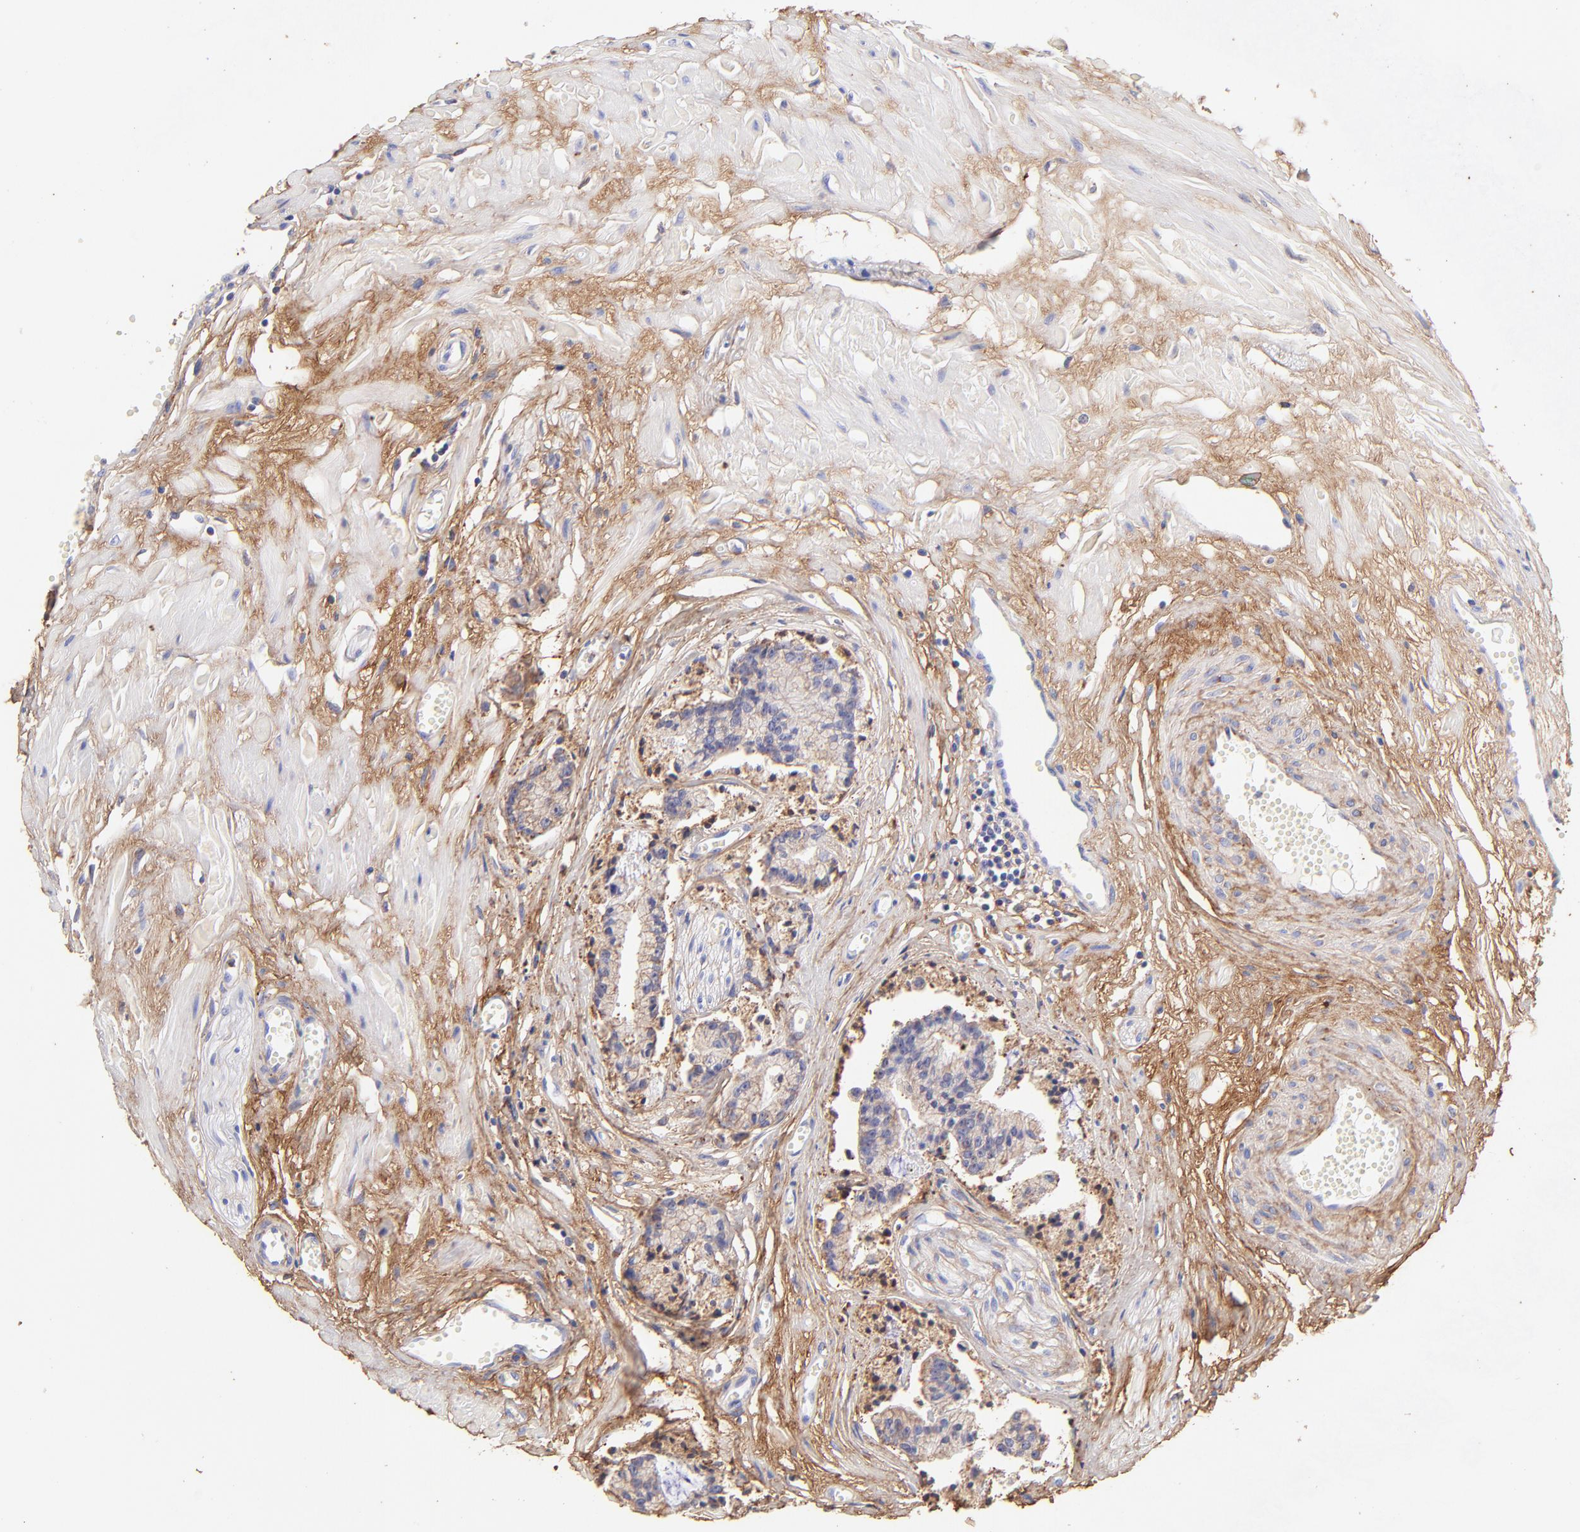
{"staining": {"intensity": "weak", "quantity": ">75%", "location": "cytoplasmic/membranous"}, "tissue": "prostate cancer", "cell_type": "Tumor cells", "image_type": "cancer", "snomed": [{"axis": "morphology", "description": "Adenocarcinoma, High grade"}, {"axis": "topography", "description": "Prostate"}], "caption": "Protein staining exhibits weak cytoplasmic/membranous staining in approximately >75% of tumor cells in prostate cancer (adenocarcinoma (high-grade)). (Brightfield microscopy of DAB IHC at high magnification).", "gene": "BGN", "patient": {"sex": "male", "age": 56}}